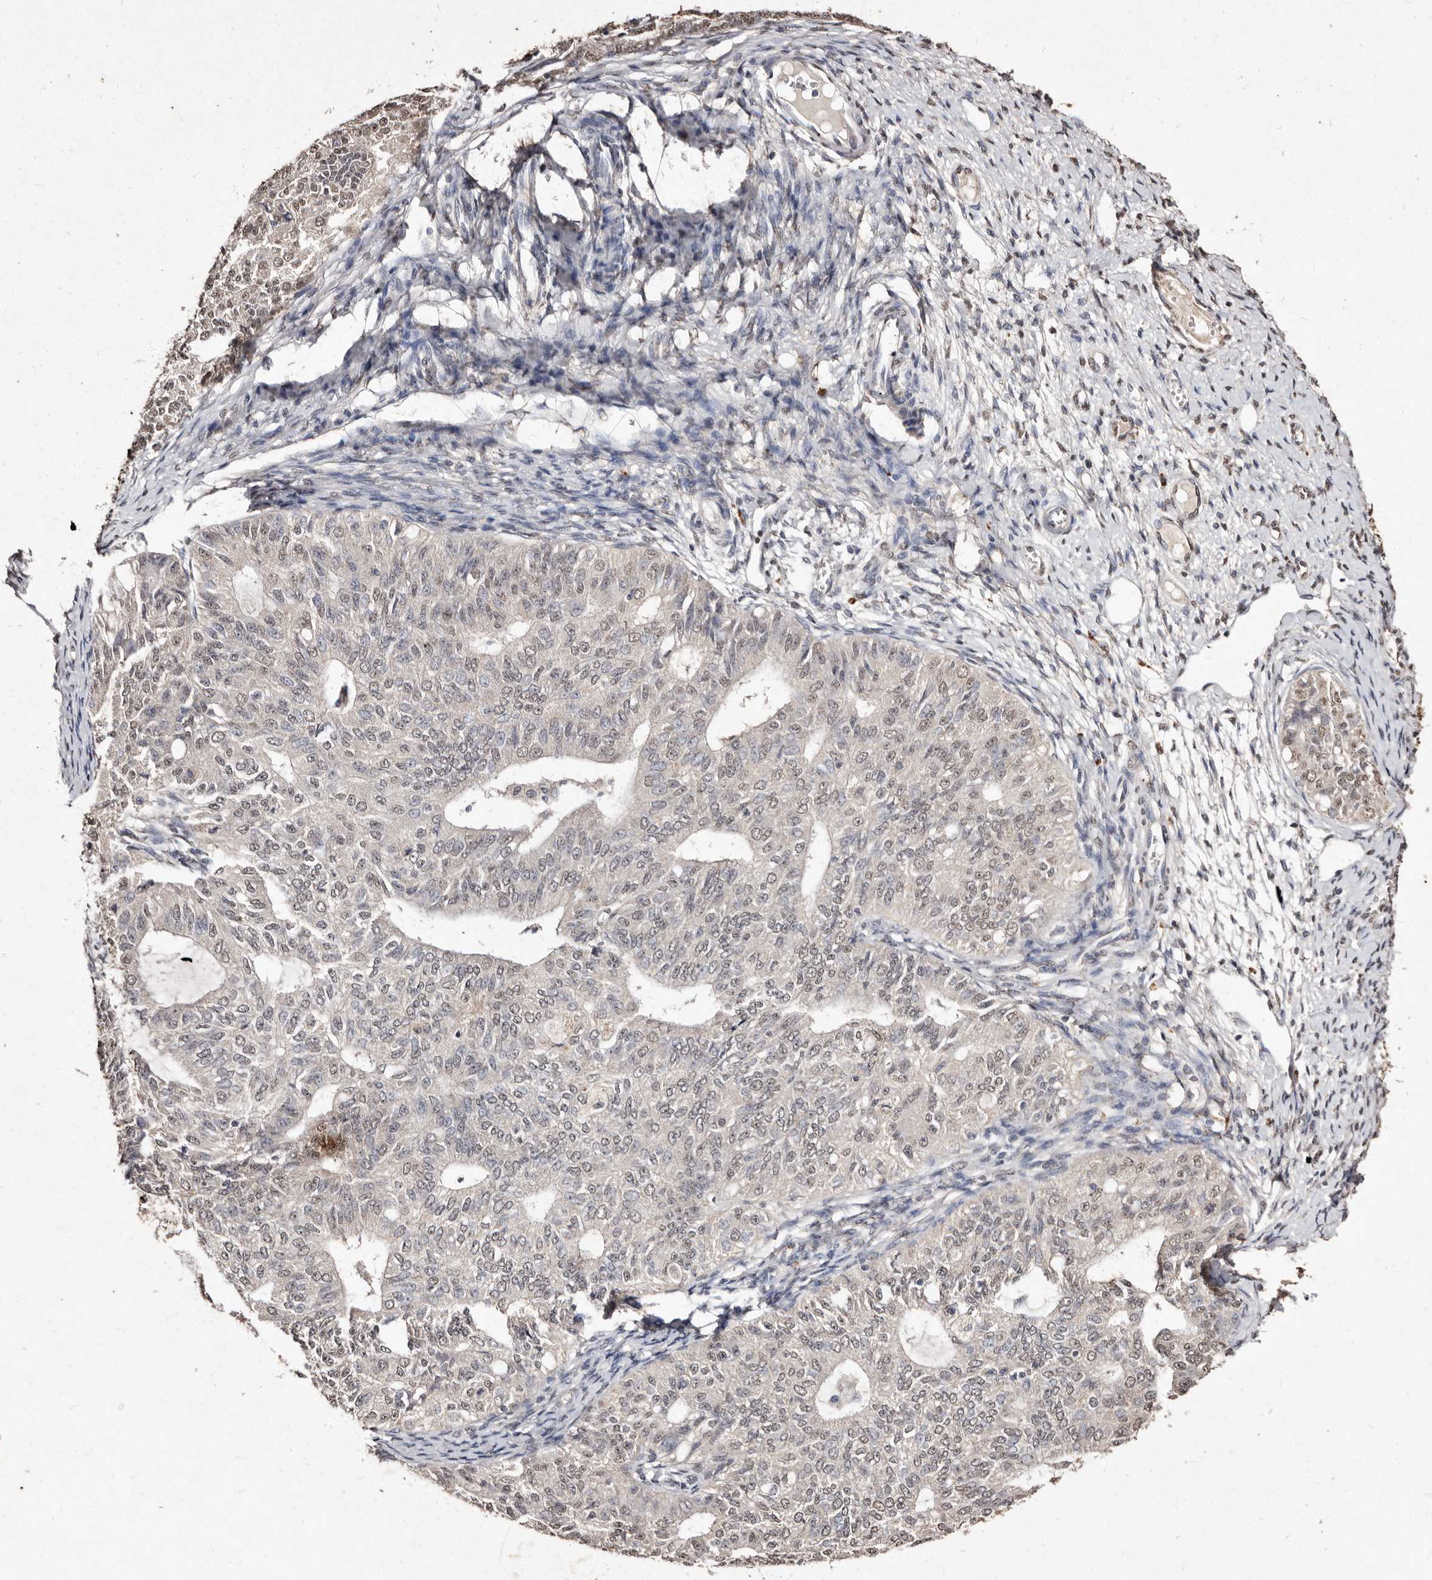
{"staining": {"intensity": "weak", "quantity": "25%-75%", "location": "nuclear"}, "tissue": "endometrial cancer", "cell_type": "Tumor cells", "image_type": "cancer", "snomed": [{"axis": "morphology", "description": "Adenocarcinoma, NOS"}, {"axis": "topography", "description": "Endometrium"}], "caption": "Endometrial cancer (adenocarcinoma) was stained to show a protein in brown. There is low levels of weak nuclear staining in approximately 25%-75% of tumor cells.", "gene": "ERBB4", "patient": {"sex": "female", "age": 32}}